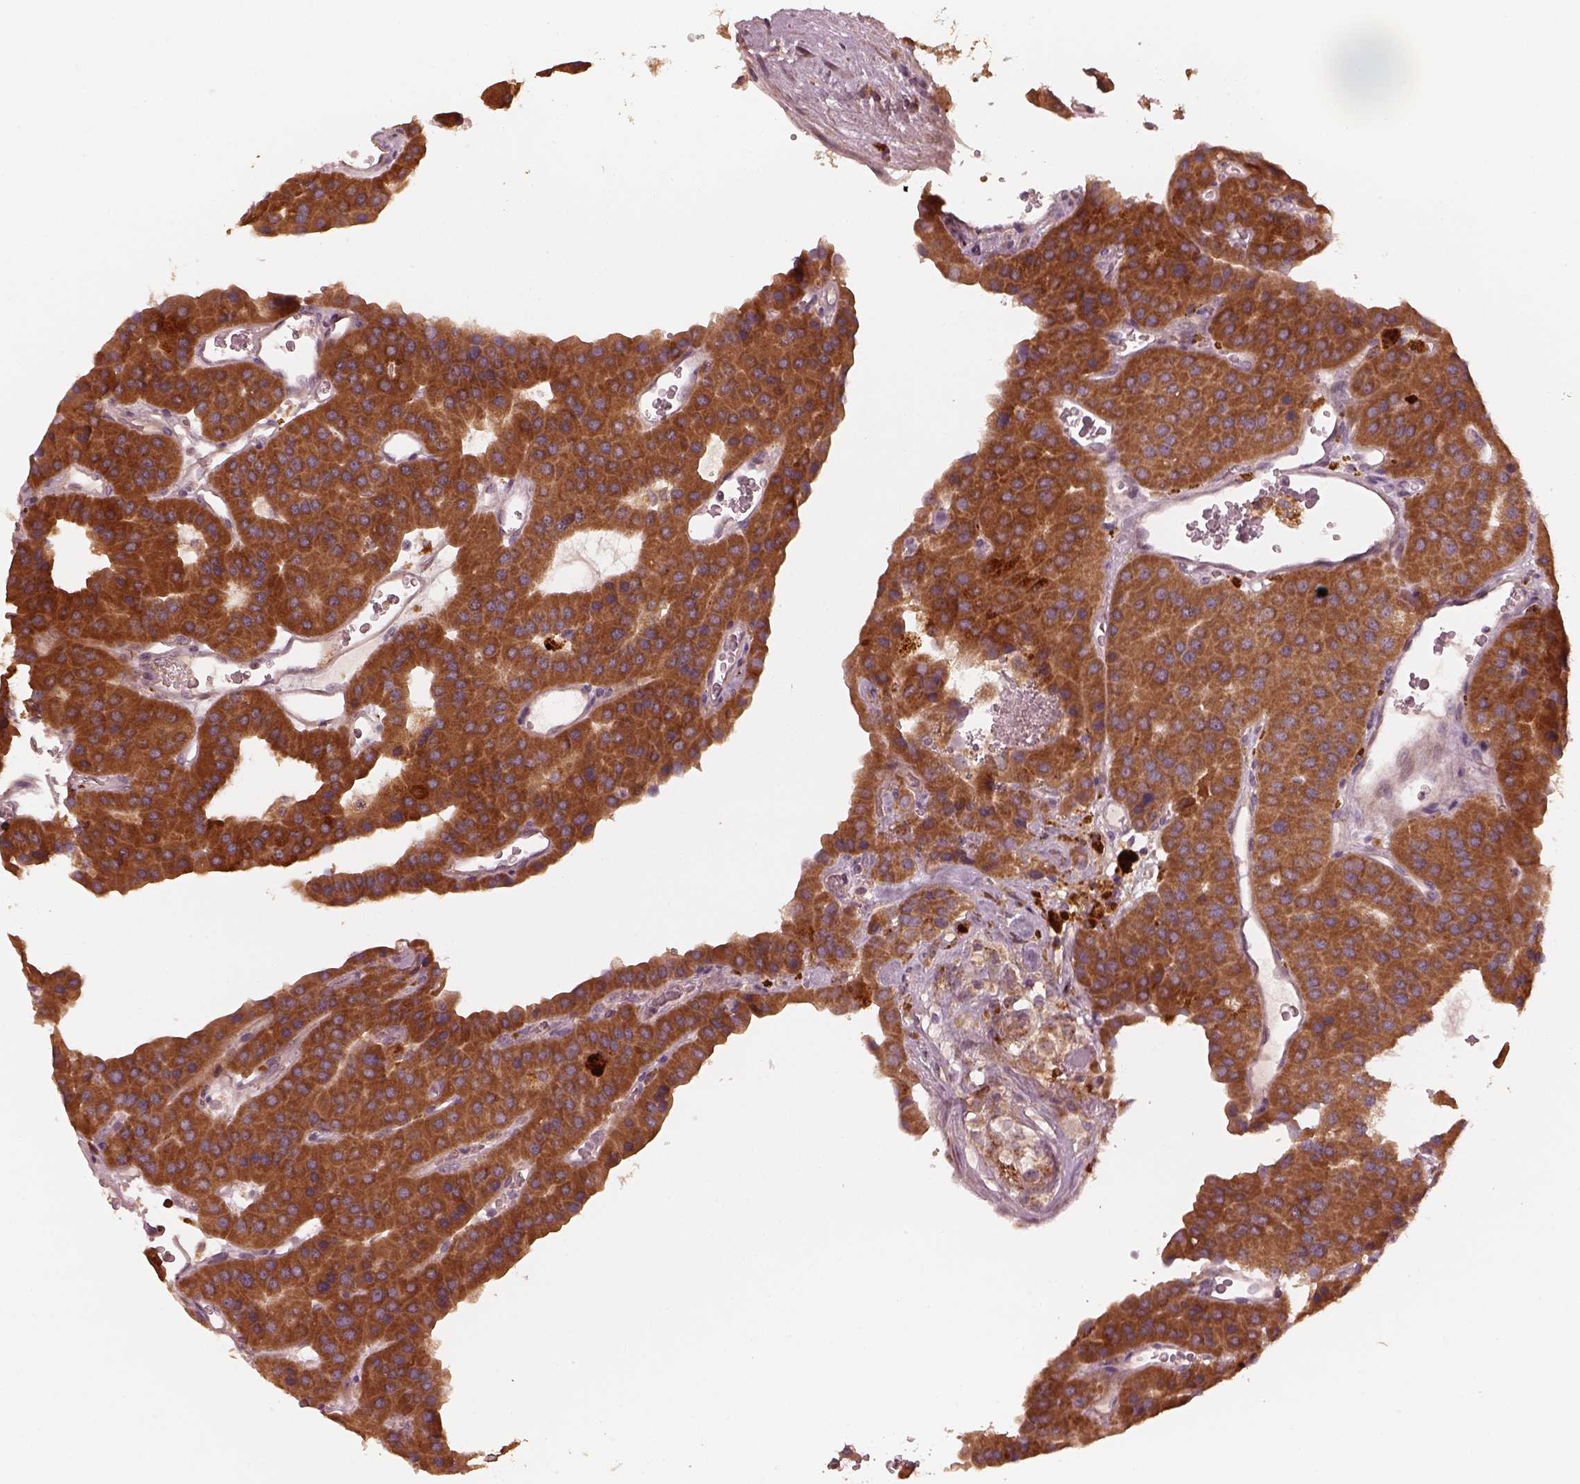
{"staining": {"intensity": "strong", "quantity": ">75%", "location": "cytoplasmic/membranous"}, "tissue": "parathyroid gland", "cell_type": "Glandular cells", "image_type": "normal", "snomed": [{"axis": "morphology", "description": "Normal tissue, NOS"}, {"axis": "morphology", "description": "Adenoma, NOS"}, {"axis": "topography", "description": "Parathyroid gland"}], "caption": "Brown immunohistochemical staining in unremarkable parathyroid gland shows strong cytoplasmic/membranous expression in about >75% of glandular cells.", "gene": "SLC25A46", "patient": {"sex": "female", "age": 86}}